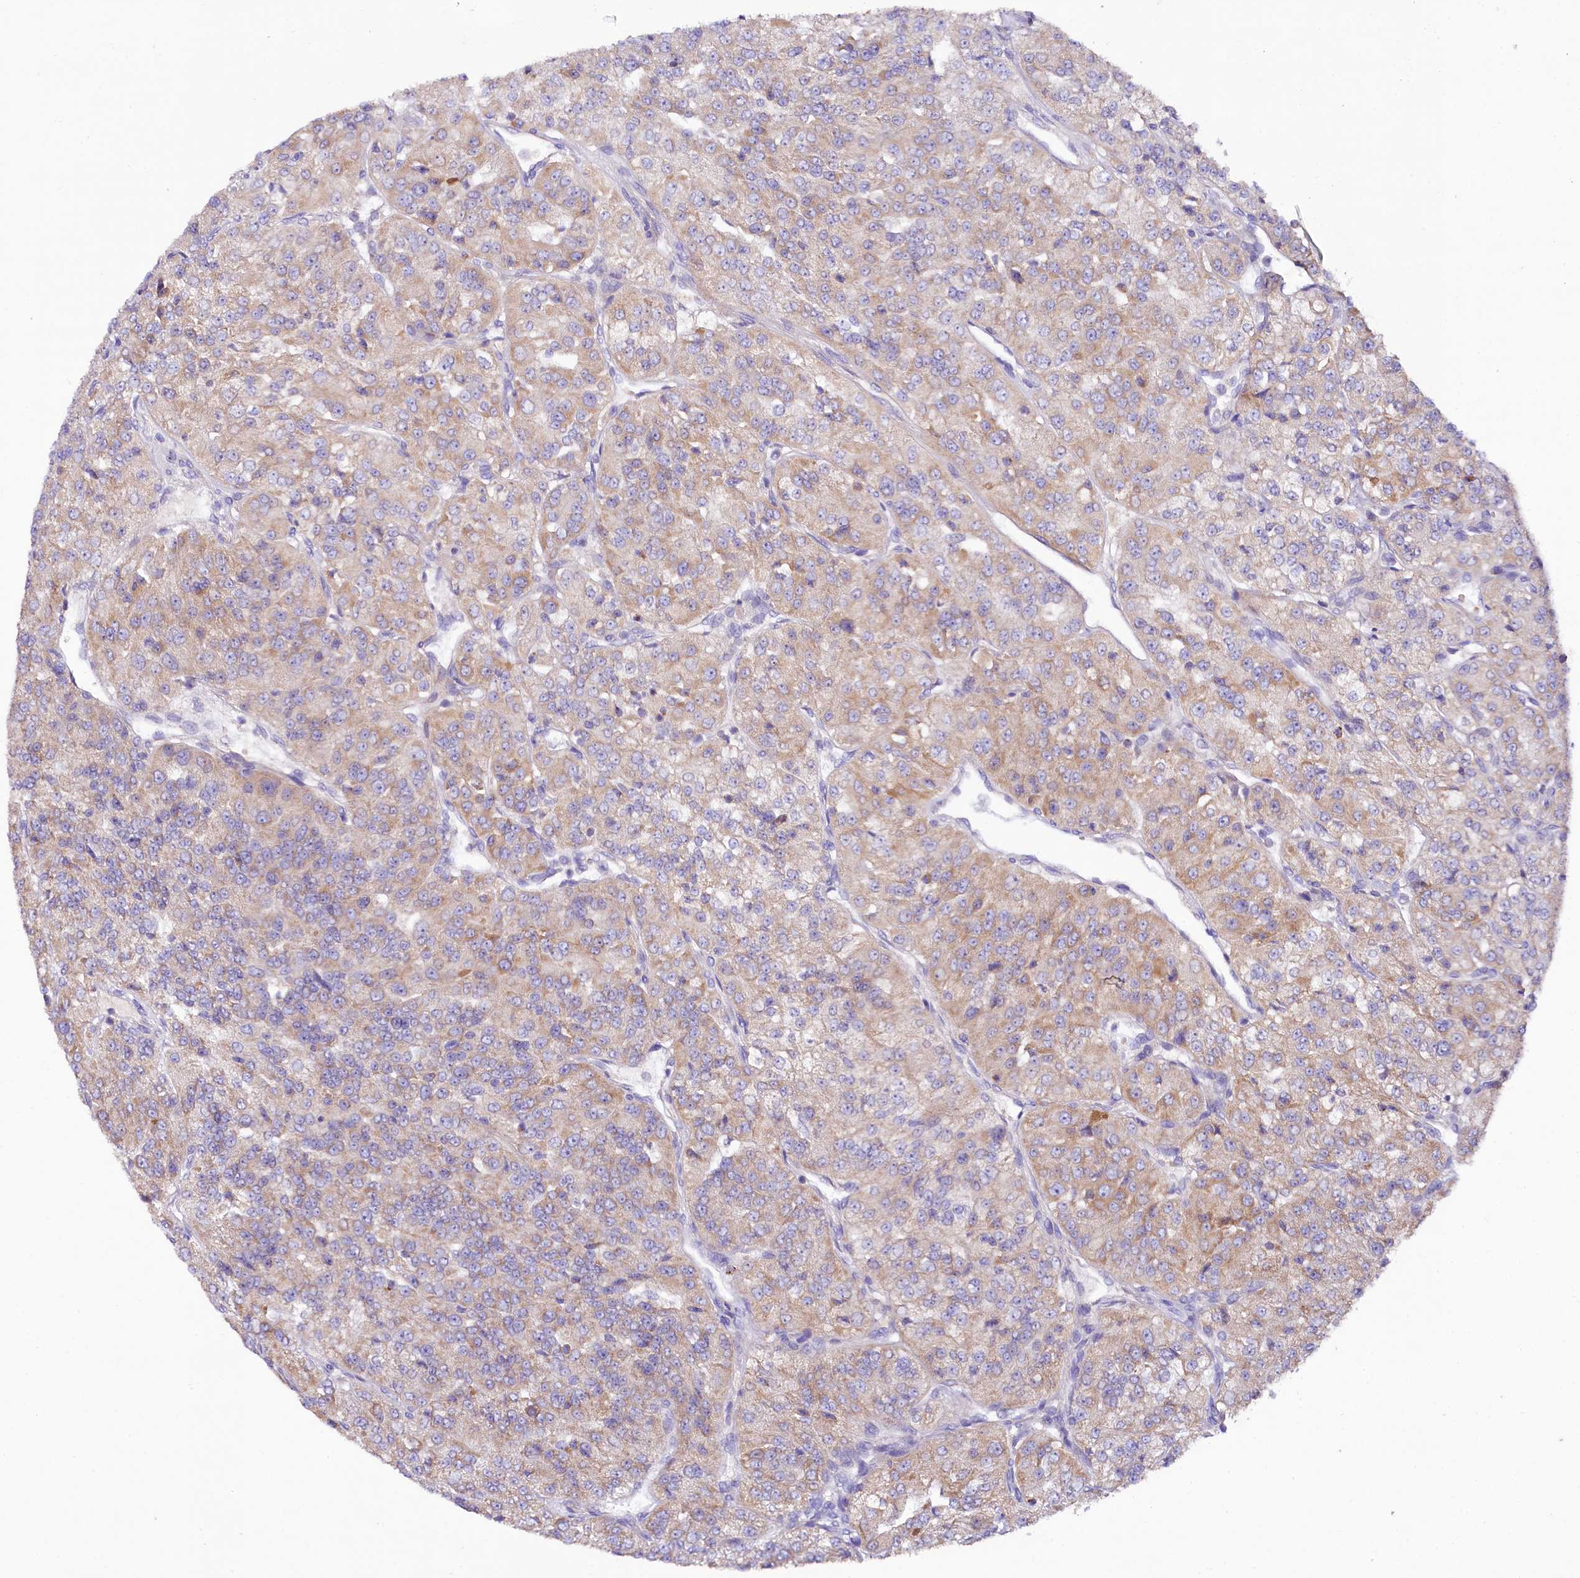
{"staining": {"intensity": "weak", "quantity": "25%-75%", "location": "cytoplasmic/membranous"}, "tissue": "renal cancer", "cell_type": "Tumor cells", "image_type": "cancer", "snomed": [{"axis": "morphology", "description": "Adenocarcinoma, NOS"}, {"axis": "topography", "description": "Kidney"}], "caption": "The photomicrograph exhibits a brown stain indicating the presence of a protein in the cytoplasmic/membranous of tumor cells in renal adenocarcinoma. (Stains: DAB in brown, nuclei in blue, Microscopy: brightfield microscopy at high magnification).", "gene": "ZNF45", "patient": {"sex": "female", "age": 63}}